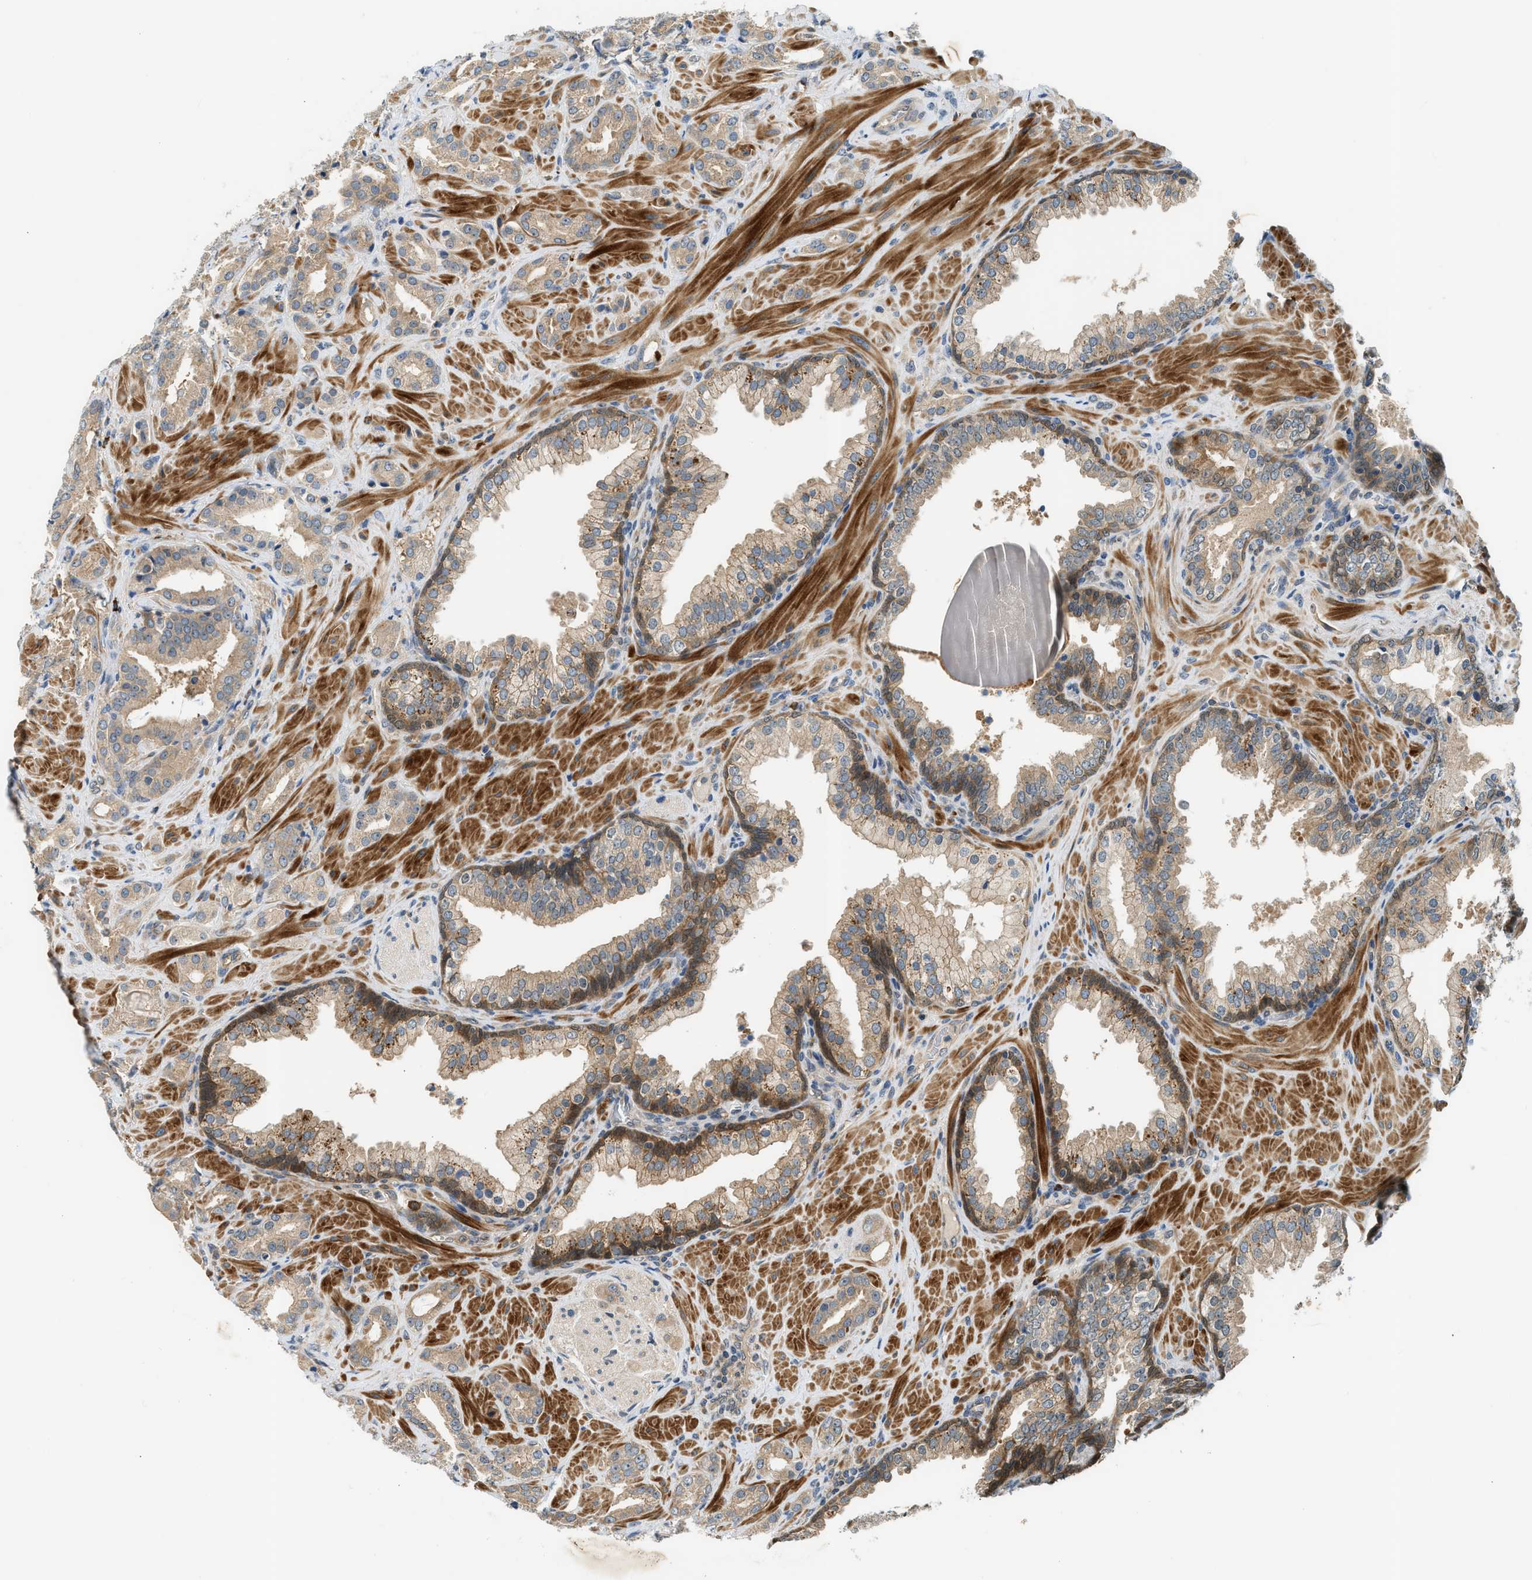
{"staining": {"intensity": "weak", "quantity": ">75%", "location": "cytoplasmic/membranous"}, "tissue": "prostate cancer", "cell_type": "Tumor cells", "image_type": "cancer", "snomed": [{"axis": "morphology", "description": "Adenocarcinoma, High grade"}, {"axis": "topography", "description": "Prostate"}], "caption": "Weak cytoplasmic/membranous protein expression is seen in about >75% of tumor cells in prostate cancer. (DAB (3,3'-diaminobenzidine) = brown stain, brightfield microscopy at high magnification).", "gene": "CBLB", "patient": {"sex": "male", "age": 52}}